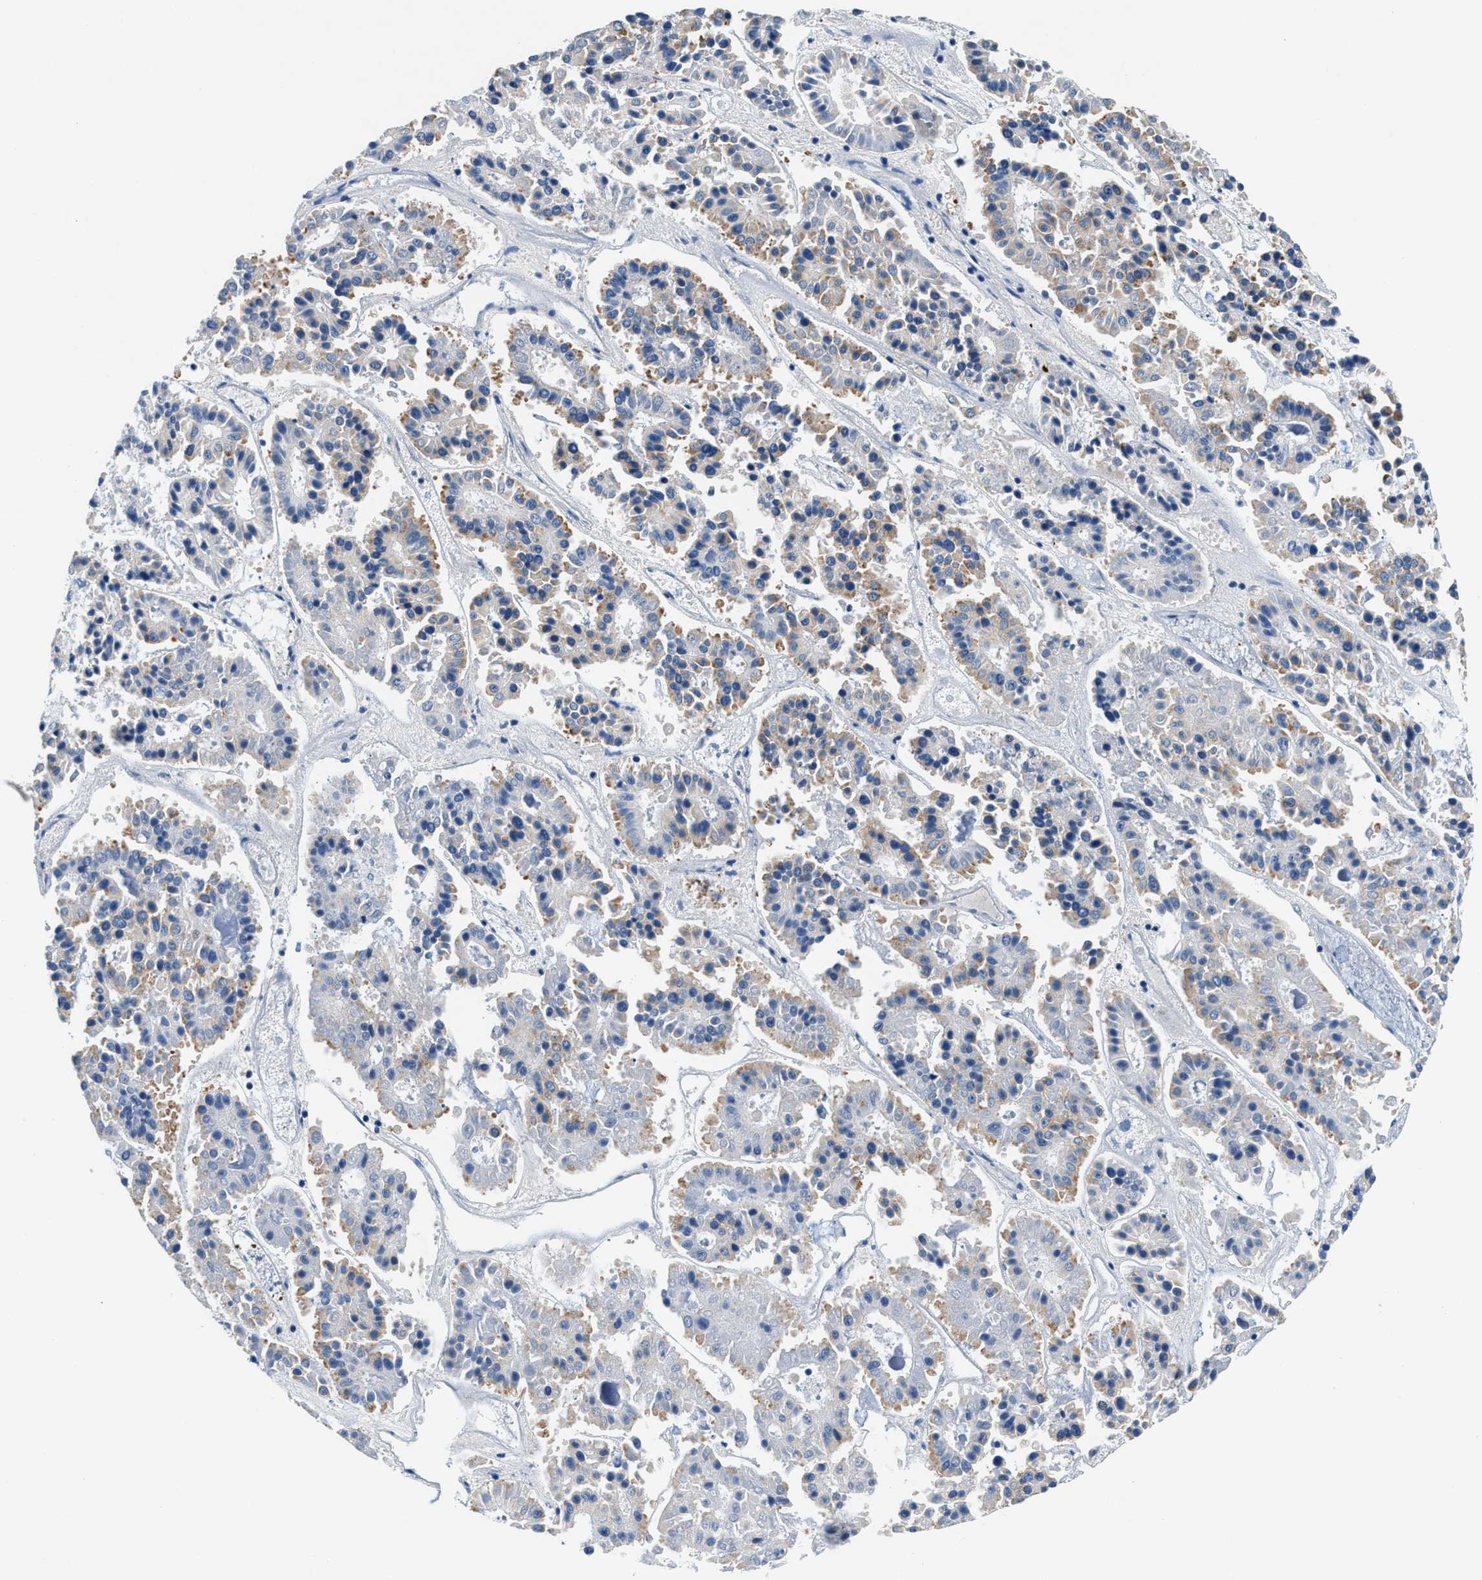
{"staining": {"intensity": "moderate", "quantity": "<25%", "location": "cytoplasmic/membranous"}, "tissue": "pancreatic cancer", "cell_type": "Tumor cells", "image_type": "cancer", "snomed": [{"axis": "morphology", "description": "Adenocarcinoma, NOS"}, {"axis": "topography", "description": "Pancreas"}], "caption": "A micrograph showing moderate cytoplasmic/membranous staining in about <25% of tumor cells in pancreatic cancer, as visualized by brown immunohistochemical staining.", "gene": "SLFN11", "patient": {"sex": "male", "age": 50}}